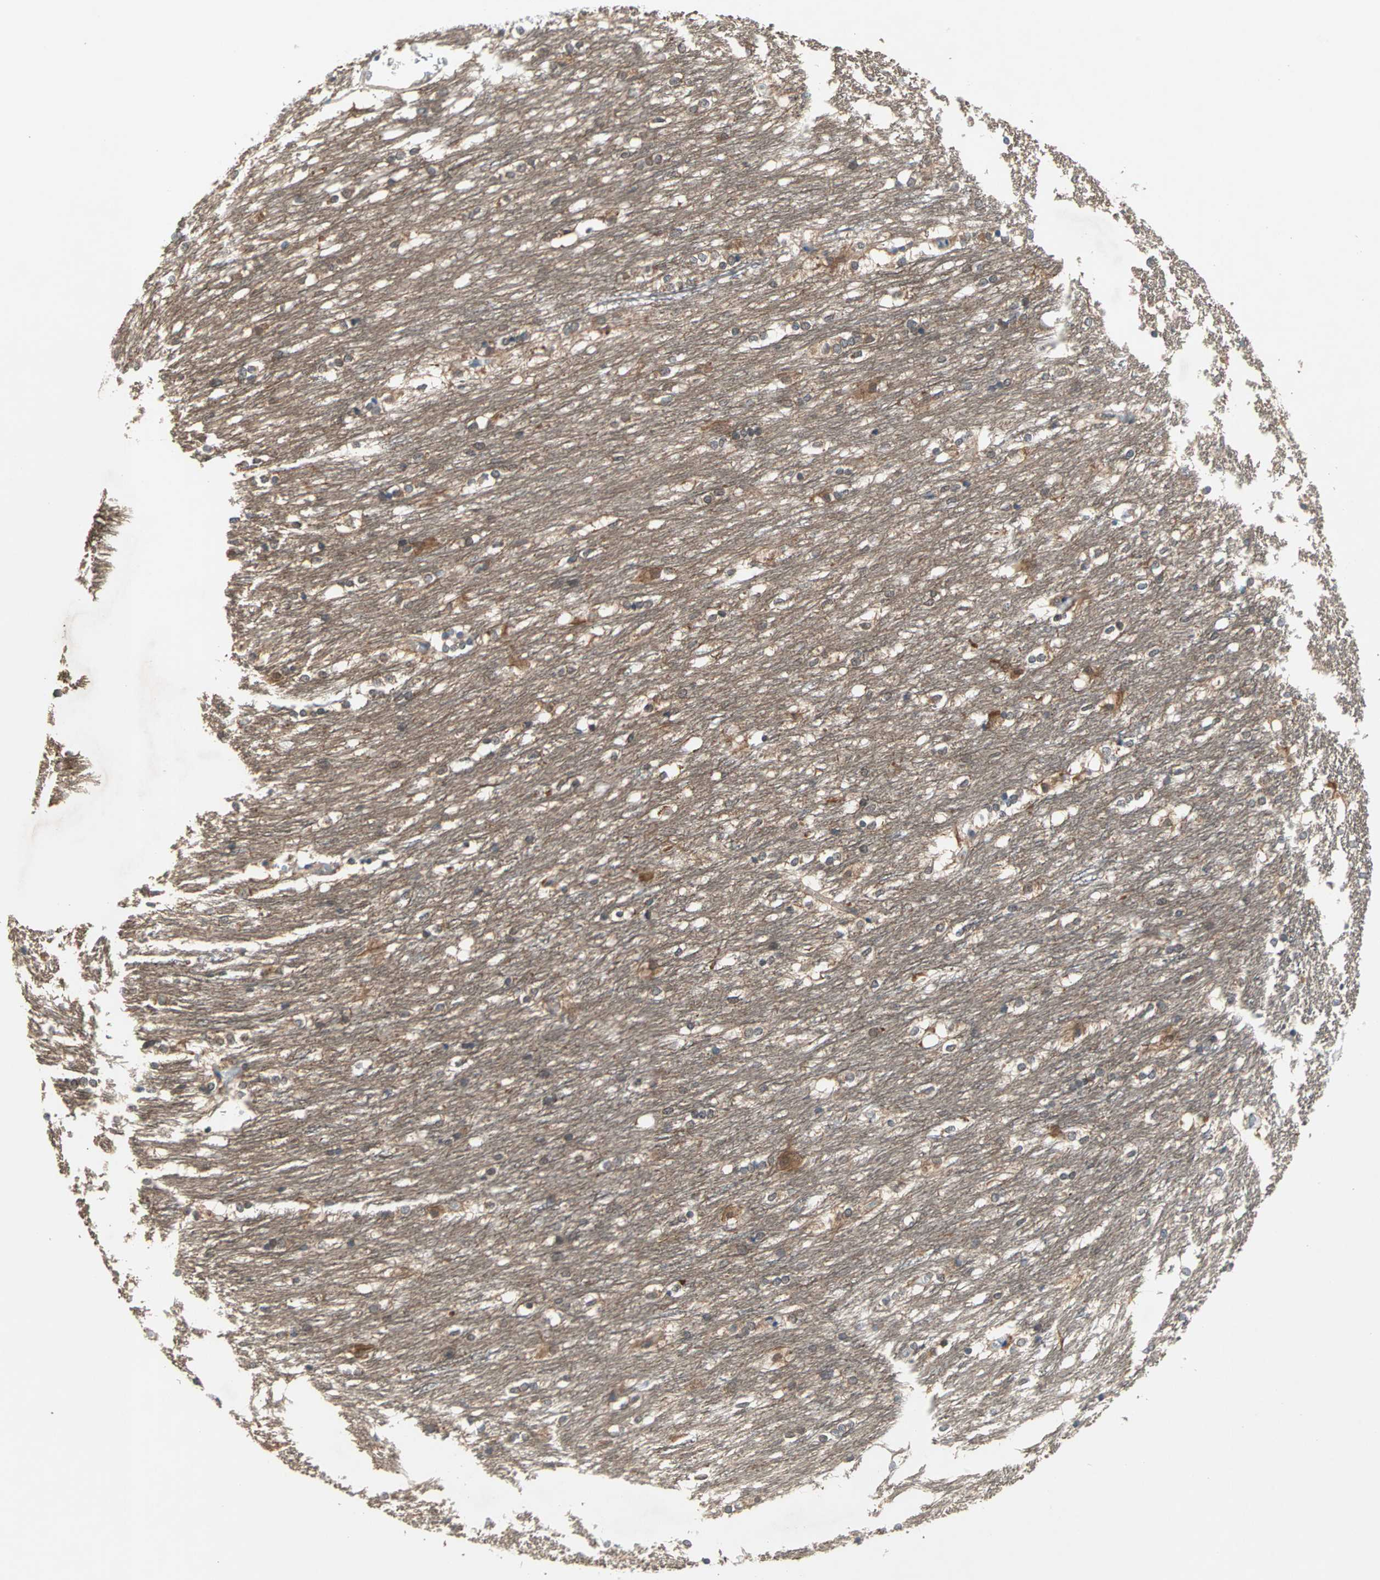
{"staining": {"intensity": "moderate", "quantity": ">75%", "location": "cytoplasmic/membranous,nuclear"}, "tissue": "caudate", "cell_type": "Glial cells", "image_type": "normal", "snomed": [{"axis": "morphology", "description": "Normal tissue, NOS"}, {"axis": "topography", "description": "Lateral ventricle wall"}], "caption": "Immunohistochemical staining of normal caudate displays >75% levels of moderate cytoplasmic/membranous,nuclear protein staining in about >75% of glial cells. The protein of interest is stained brown, and the nuclei are stained in blue (DAB IHC with brightfield microscopy, high magnification).", "gene": "MPI", "patient": {"sex": "female", "age": 19}}